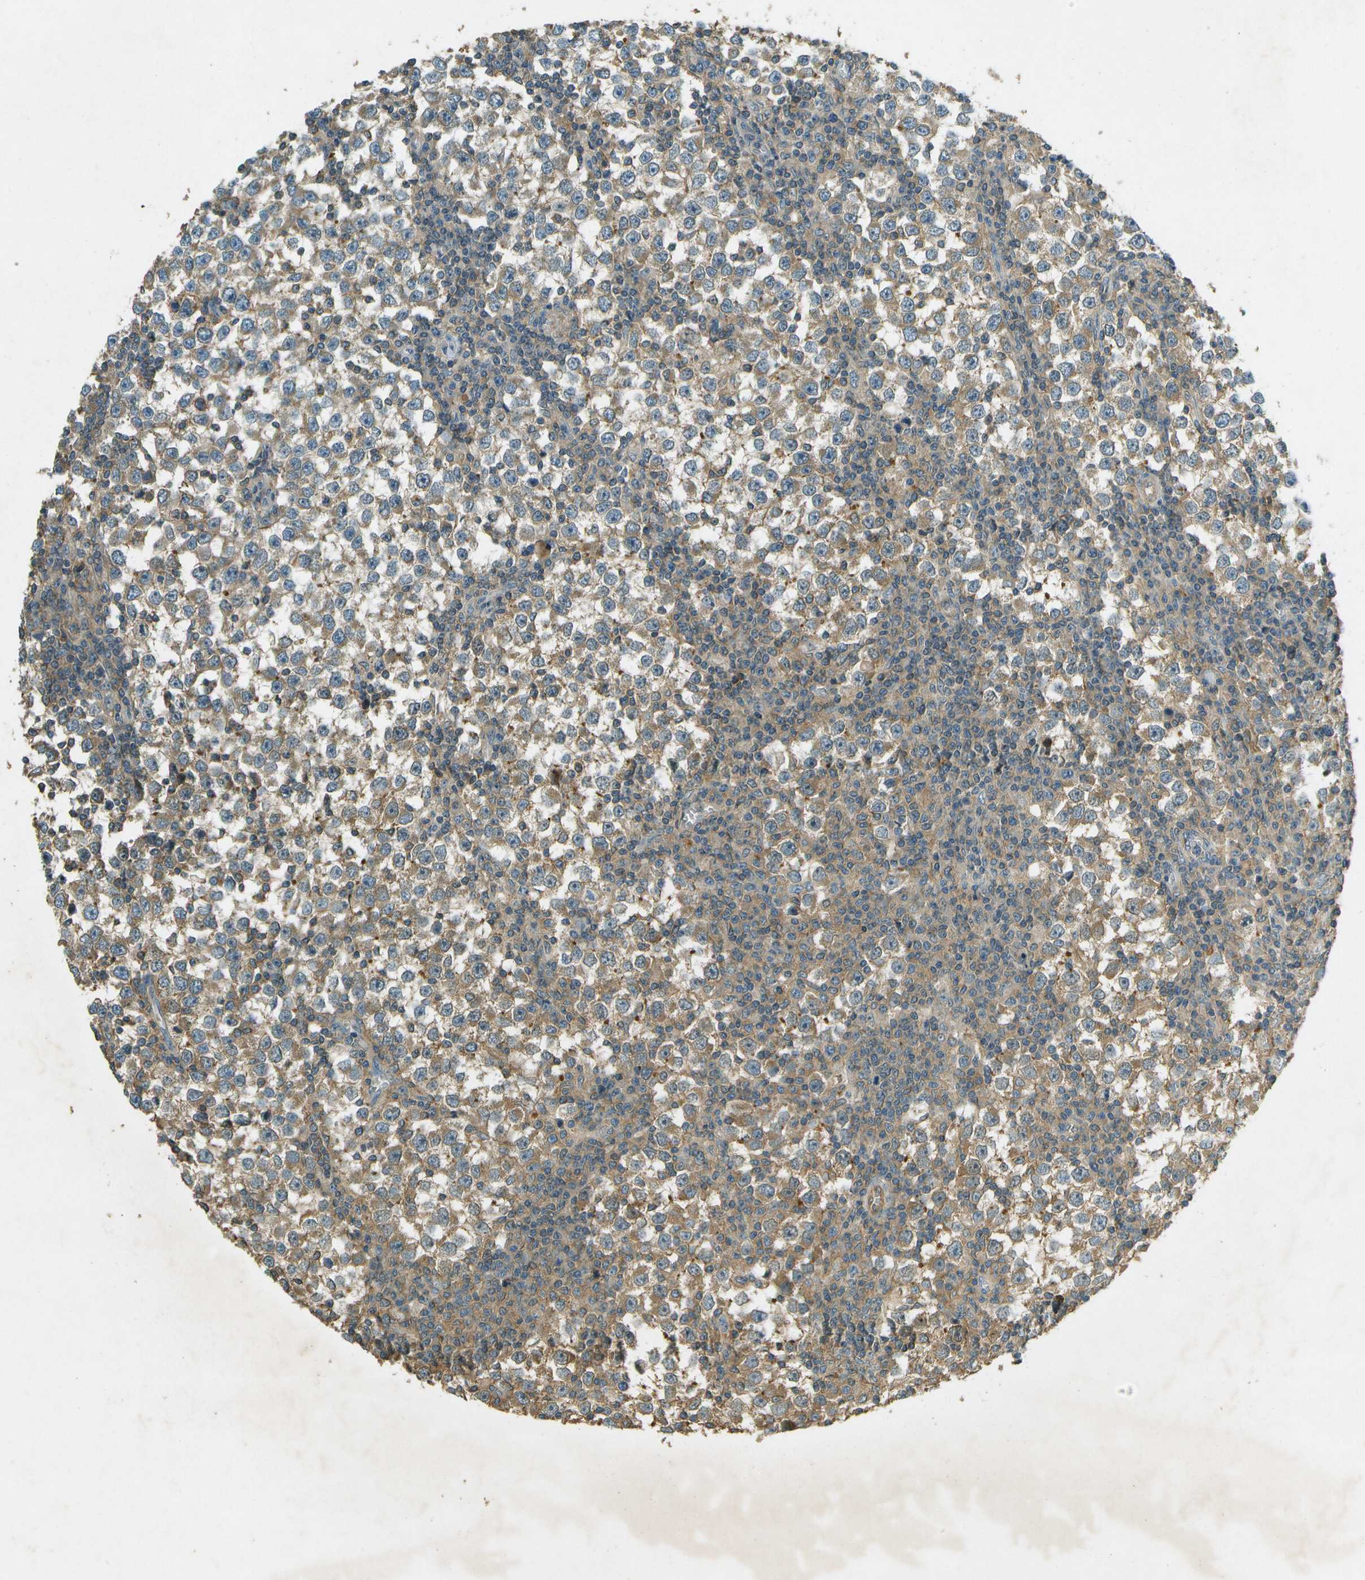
{"staining": {"intensity": "moderate", "quantity": ">75%", "location": "cytoplasmic/membranous"}, "tissue": "testis cancer", "cell_type": "Tumor cells", "image_type": "cancer", "snomed": [{"axis": "morphology", "description": "Seminoma, NOS"}, {"axis": "topography", "description": "Testis"}], "caption": "High-magnification brightfield microscopy of testis cancer (seminoma) stained with DAB (3,3'-diaminobenzidine) (brown) and counterstained with hematoxylin (blue). tumor cells exhibit moderate cytoplasmic/membranous expression is seen in approximately>75% of cells. Using DAB (3,3'-diaminobenzidine) (brown) and hematoxylin (blue) stains, captured at high magnification using brightfield microscopy.", "gene": "NUDT4", "patient": {"sex": "male", "age": 65}}